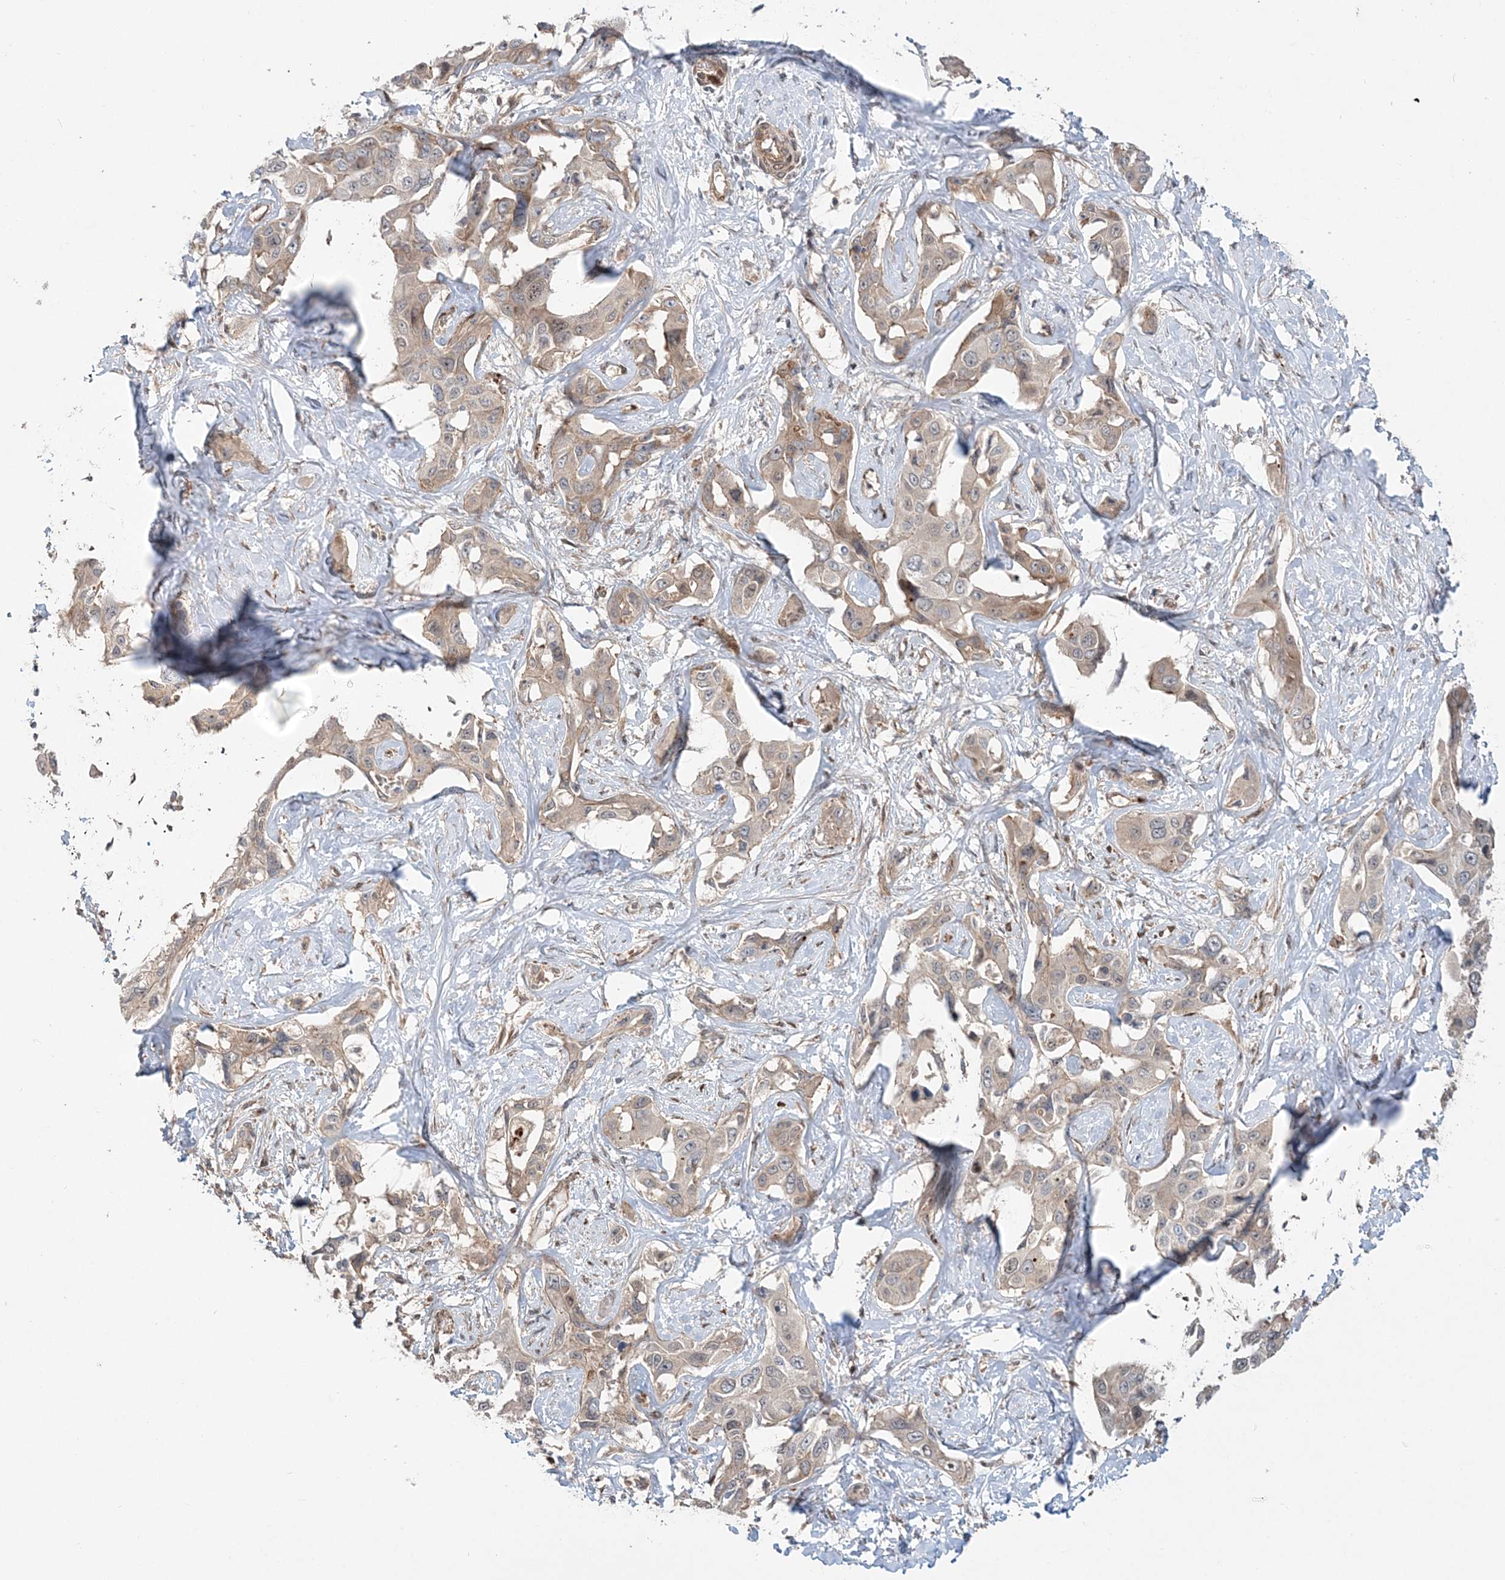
{"staining": {"intensity": "weak", "quantity": "<25%", "location": "cytoplasmic/membranous"}, "tissue": "liver cancer", "cell_type": "Tumor cells", "image_type": "cancer", "snomed": [{"axis": "morphology", "description": "Cholangiocarcinoma"}, {"axis": "topography", "description": "Liver"}], "caption": "Immunohistochemistry (IHC) photomicrograph of human cholangiocarcinoma (liver) stained for a protein (brown), which displays no staining in tumor cells.", "gene": "GEMIN5", "patient": {"sex": "male", "age": 59}}